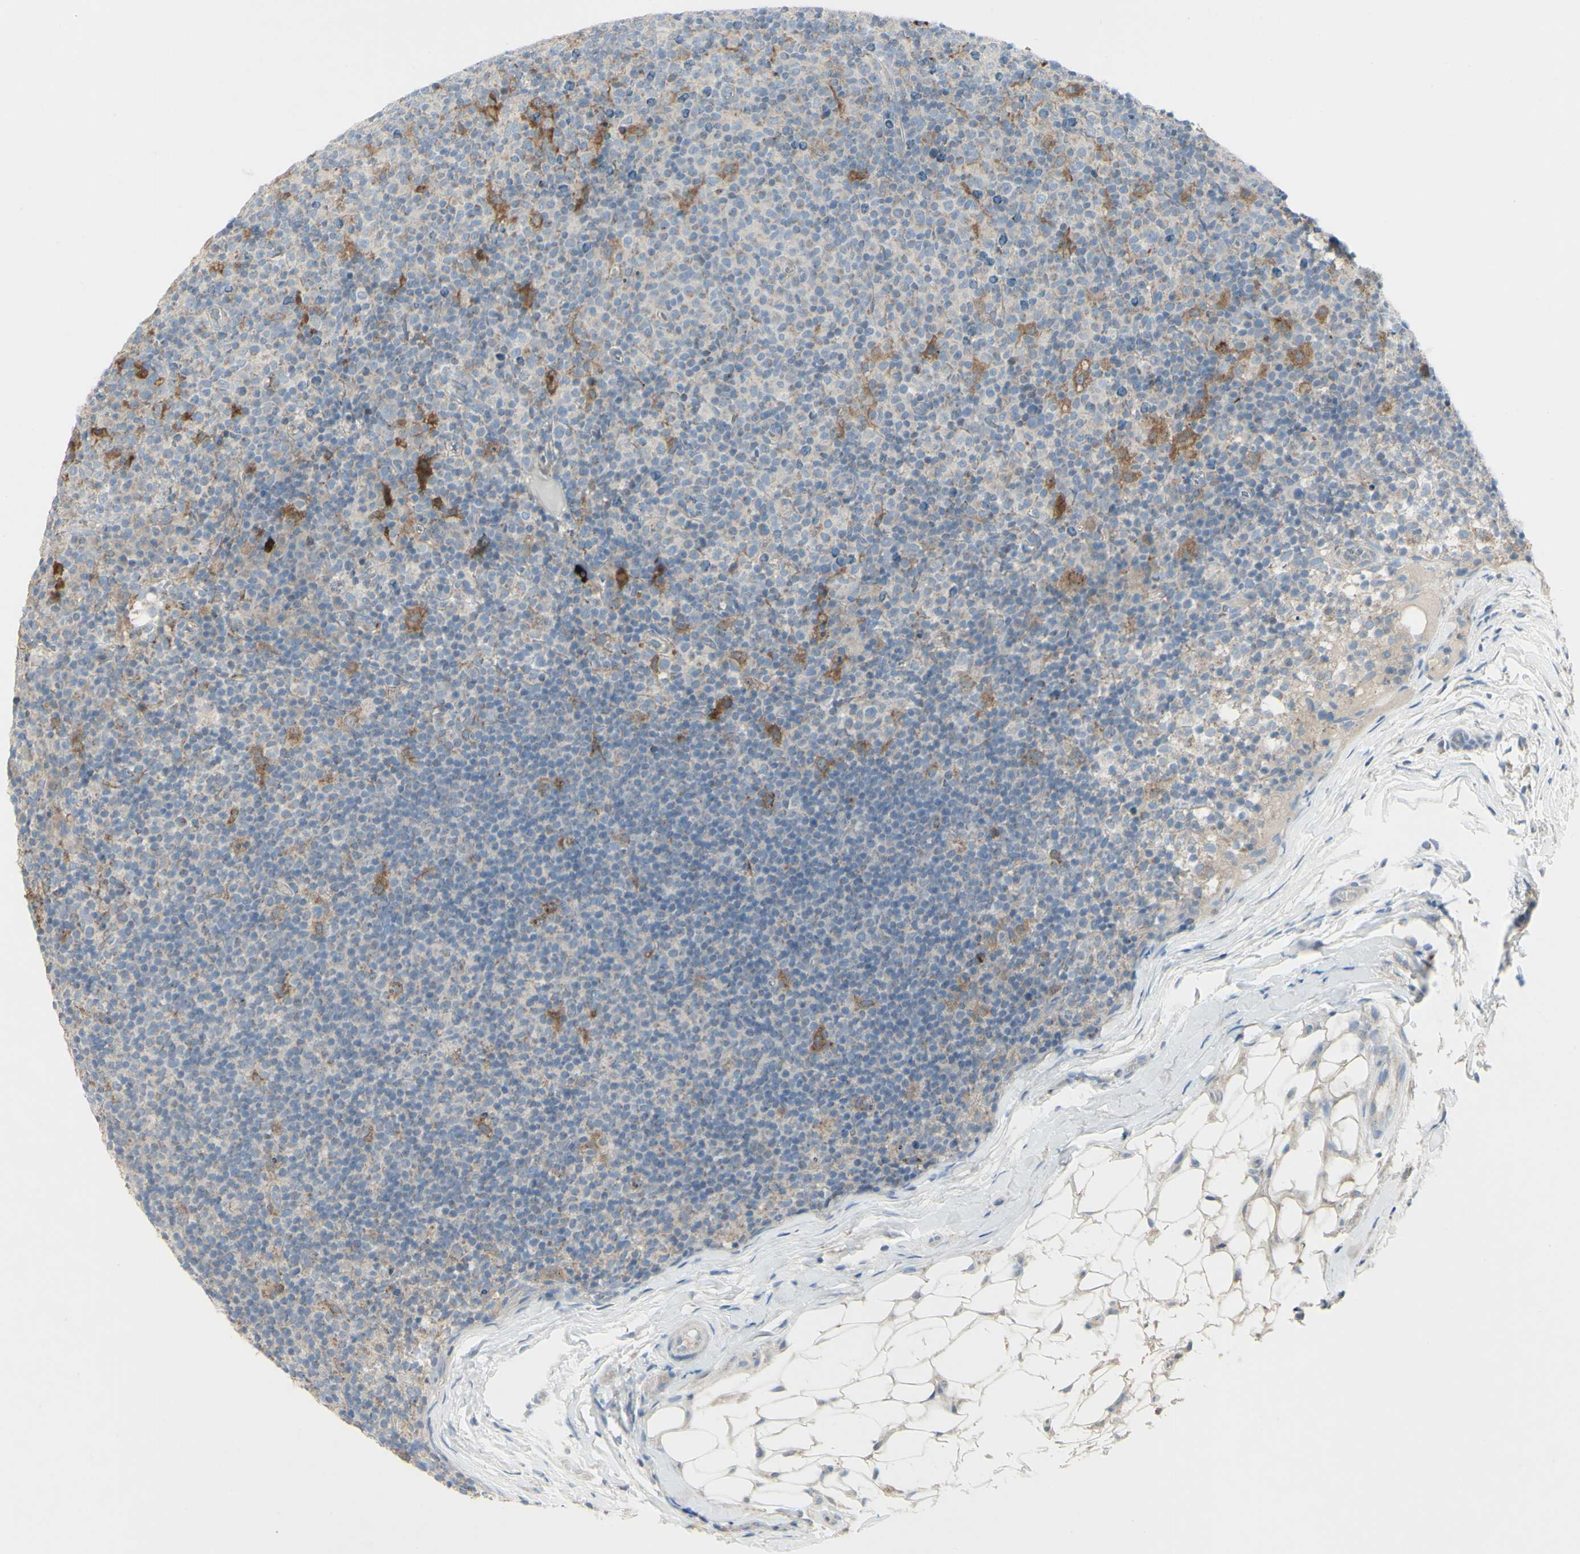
{"staining": {"intensity": "moderate", "quantity": "<25%", "location": "cytoplasmic/membranous"}, "tissue": "lymph node", "cell_type": "Germinal center cells", "image_type": "normal", "snomed": [{"axis": "morphology", "description": "Normal tissue, NOS"}, {"axis": "morphology", "description": "Inflammation, NOS"}, {"axis": "topography", "description": "Lymph node"}], "caption": "Lymph node stained with DAB (3,3'-diaminobenzidine) immunohistochemistry (IHC) exhibits low levels of moderate cytoplasmic/membranous expression in about <25% of germinal center cells. (DAB IHC, brown staining for protein, blue staining for nuclei).", "gene": "CNTNAP1", "patient": {"sex": "male", "age": 55}}